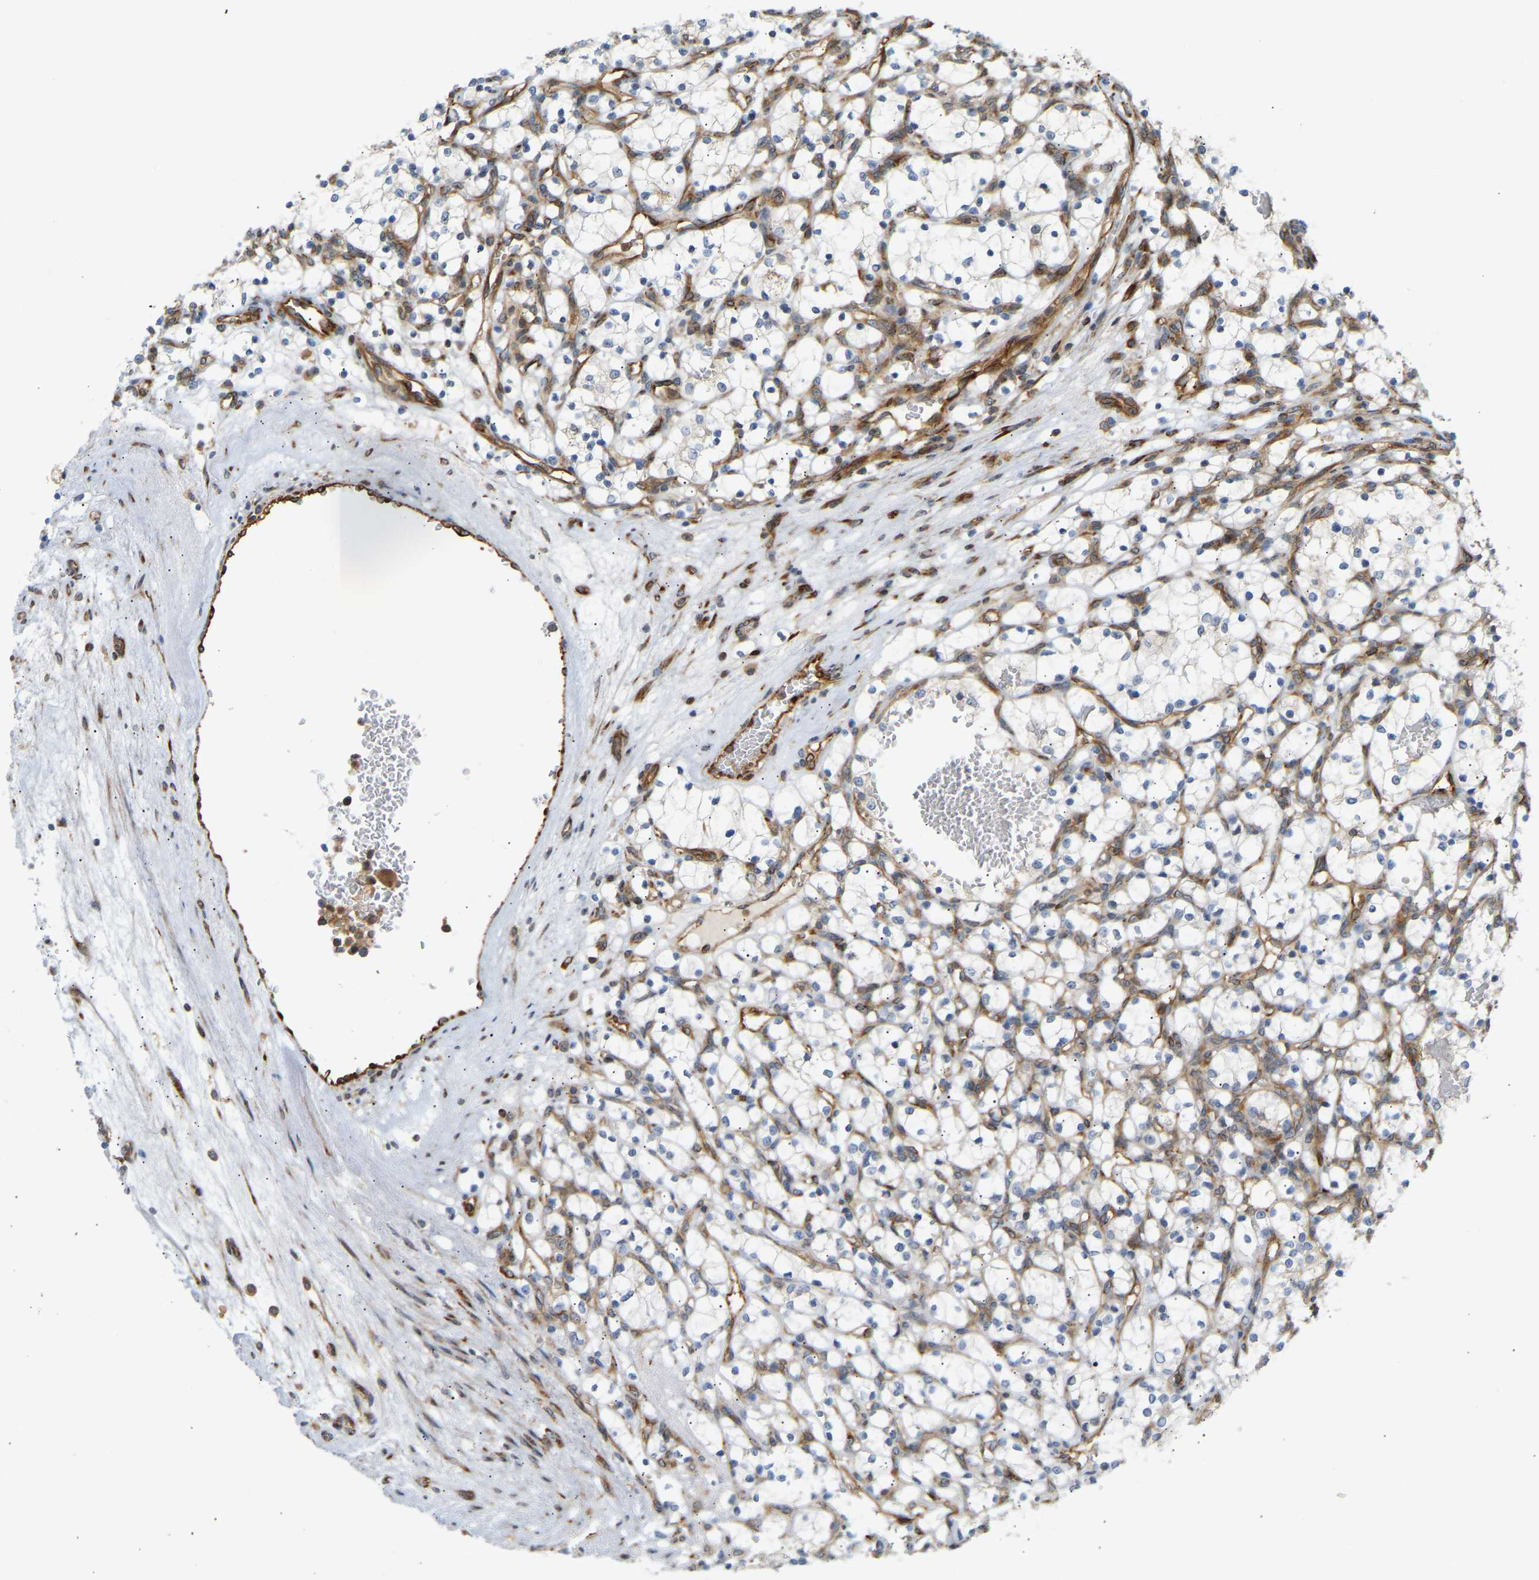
{"staining": {"intensity": "negative", "quantity": "none", "location": "none"}, "tissue": "renal cancer", "cell_type": "Tumor cells", "image_type": "cancer", "snomed": [{"axis": "morphology", "description": "Adenocarcinoma, NOS"}, {"axis": "topography", "description": "Kidney"}], "caption": "DAB immunohistochemical staining of renal adenocarcinoma demonstrates no significant positivity in tumor cells.", "gene": "PLCG2", "patient": {"sex": "female", "age": 69}}